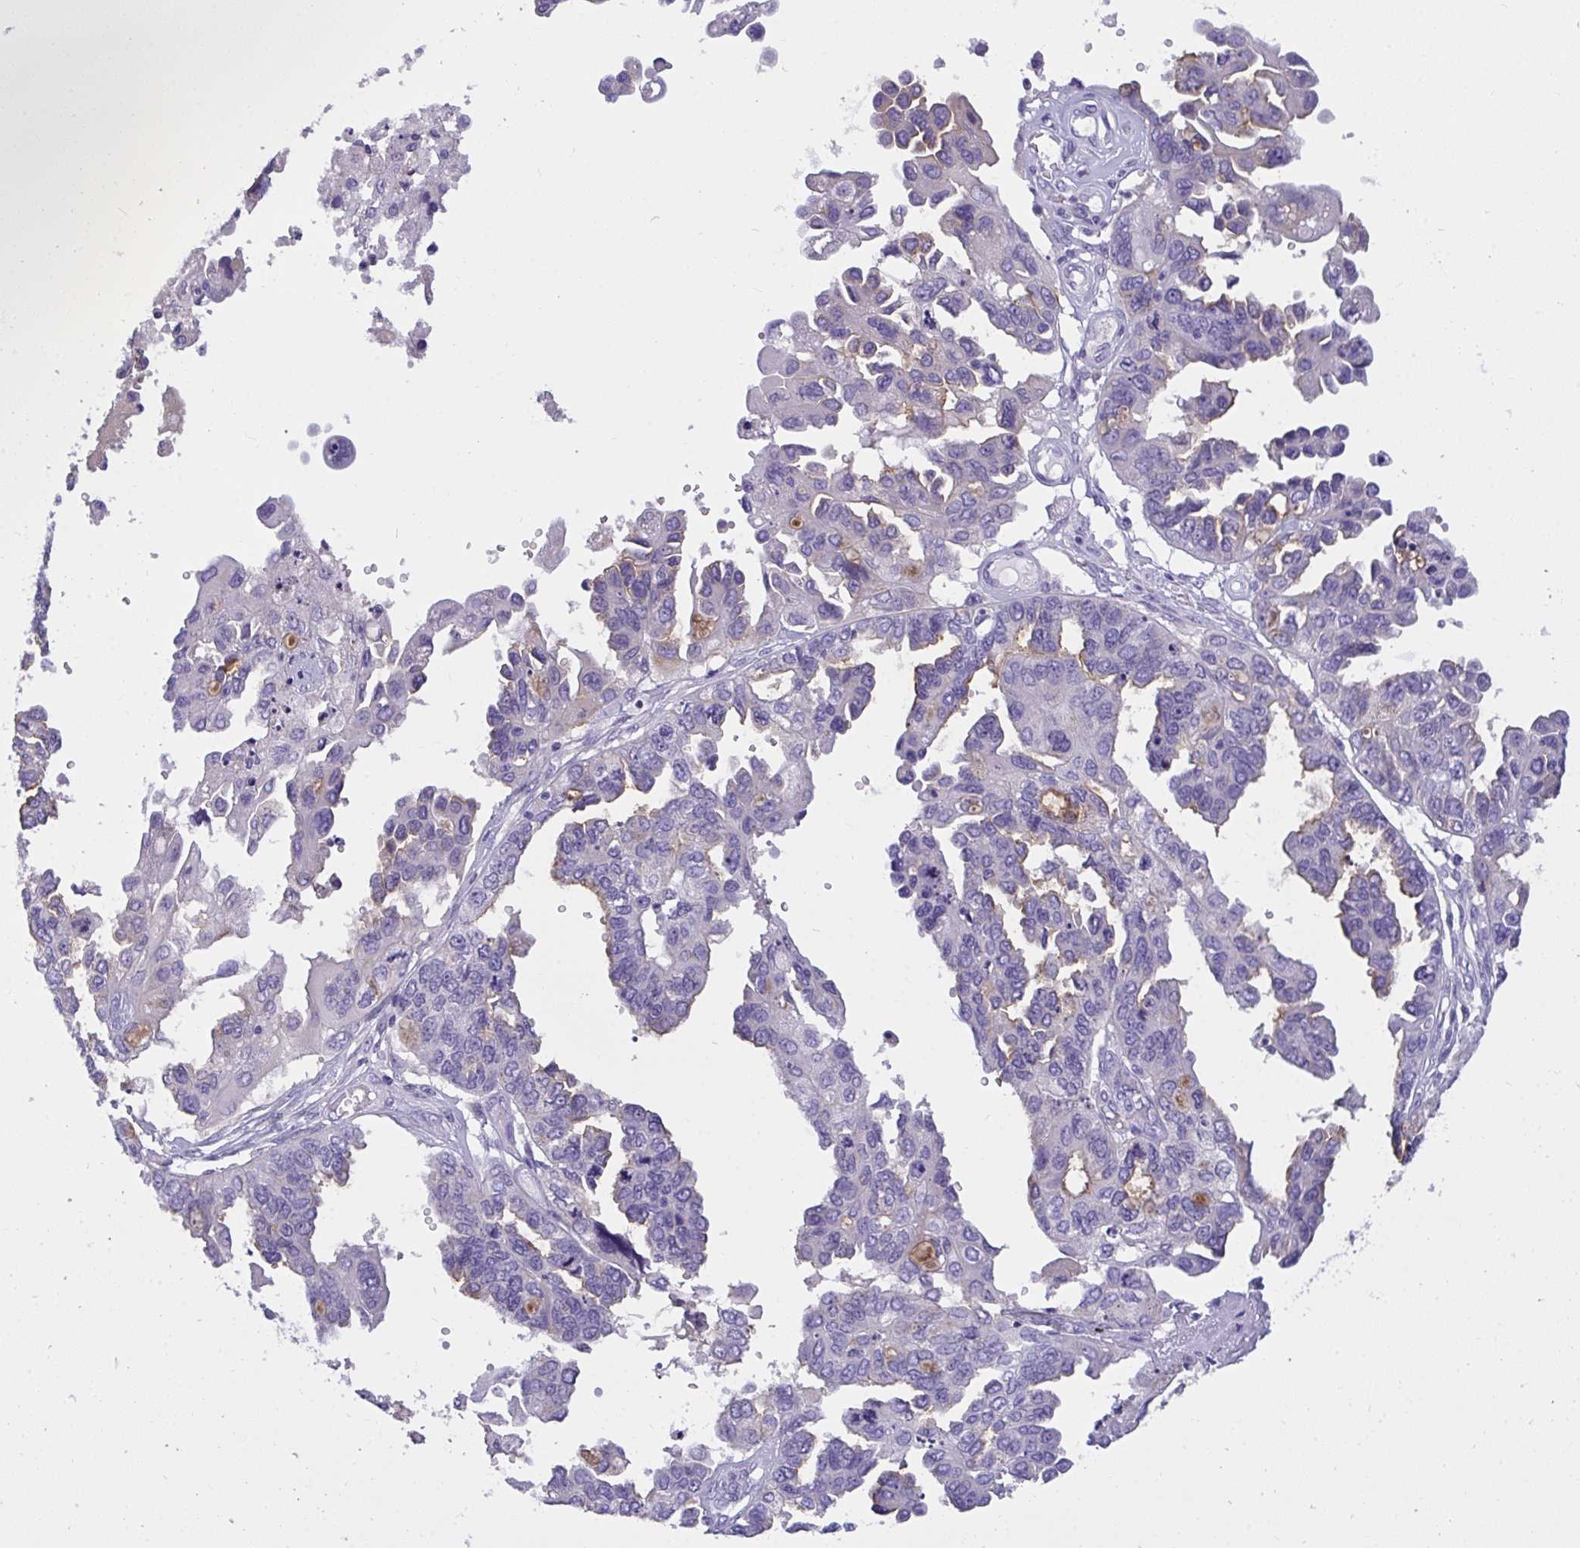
{"staining": {"intensity": "negative", "quantity": "none", "location": "none"}, "tissue": "ovarian cancer", "cell_type": "Tumor cells", "image_type": "cancer", "snomed": [{"axis": "morphology", "description": "Cystadenocarcinoma, serous, NOS"}, {"axis": "topography", "description": "Ovary"}], "caption": "The histopathology image reveals no staining of tumor cells in serous cystadenocarcinoma (ovarian).", "gene": "SEMA6B", "patient": {"sex": "female", "age": 53}}